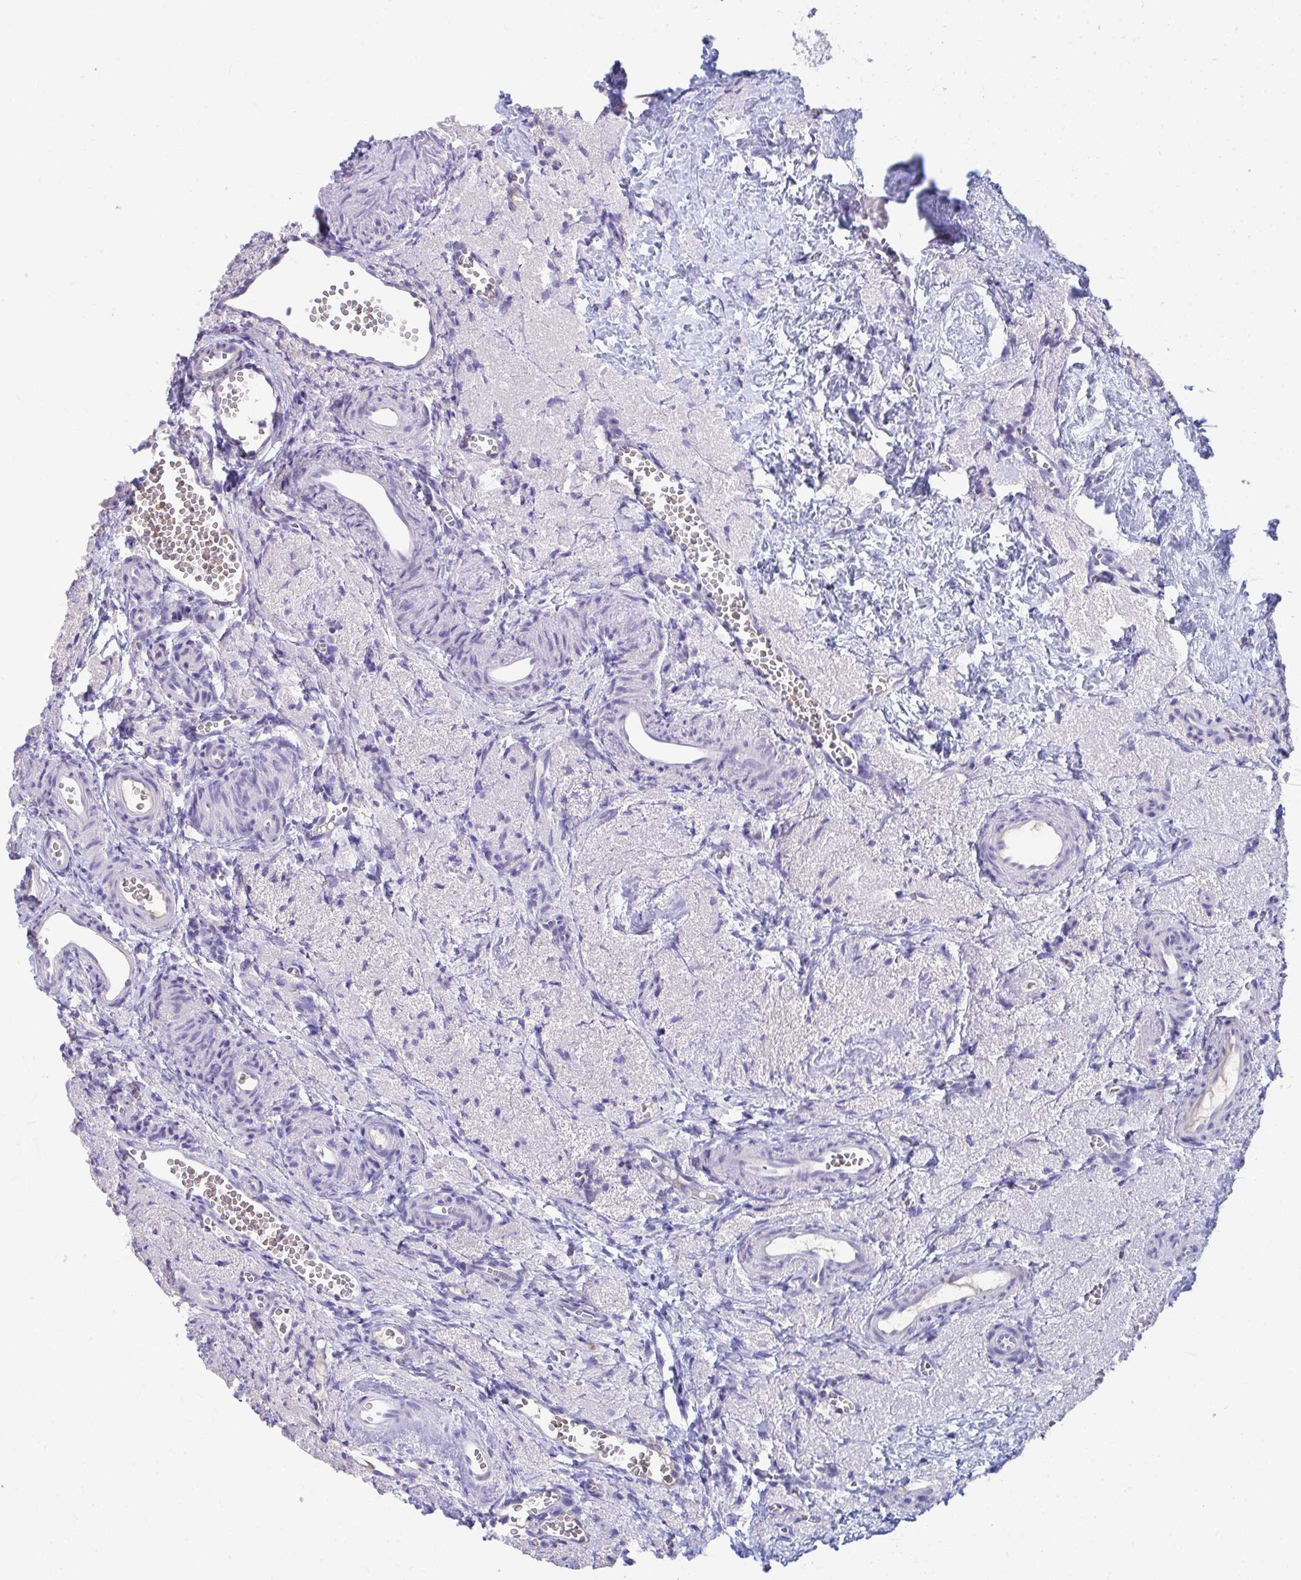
{"staining": {"intensity": "negative", "quantity": "none", "location": "none"}, "tissue": "ovary", "cell_type": "Ovarian stroma cells", "image_type": "normal", "snomed": [{"axis": "morphology", "description": "Normal tissue, NOS"}, {"axis": "topography", "description": "Ovary"}], "caption": "This histopathology image is of unremarkable ovary stained with immunohistochemistry to label a protein in brown with the nuclei are counter-stained blue. There is no expression in ovarian stroma cells. (Stains: DAB (3,3'-diaminobenzidine) immunohistochemistry (IHC) with hematoxylin counter stain, Microscopy: brightfield microscopy at high magnification).", "gene": "TMPRSS2", "patient": {"sex": "female", "age": 41}}